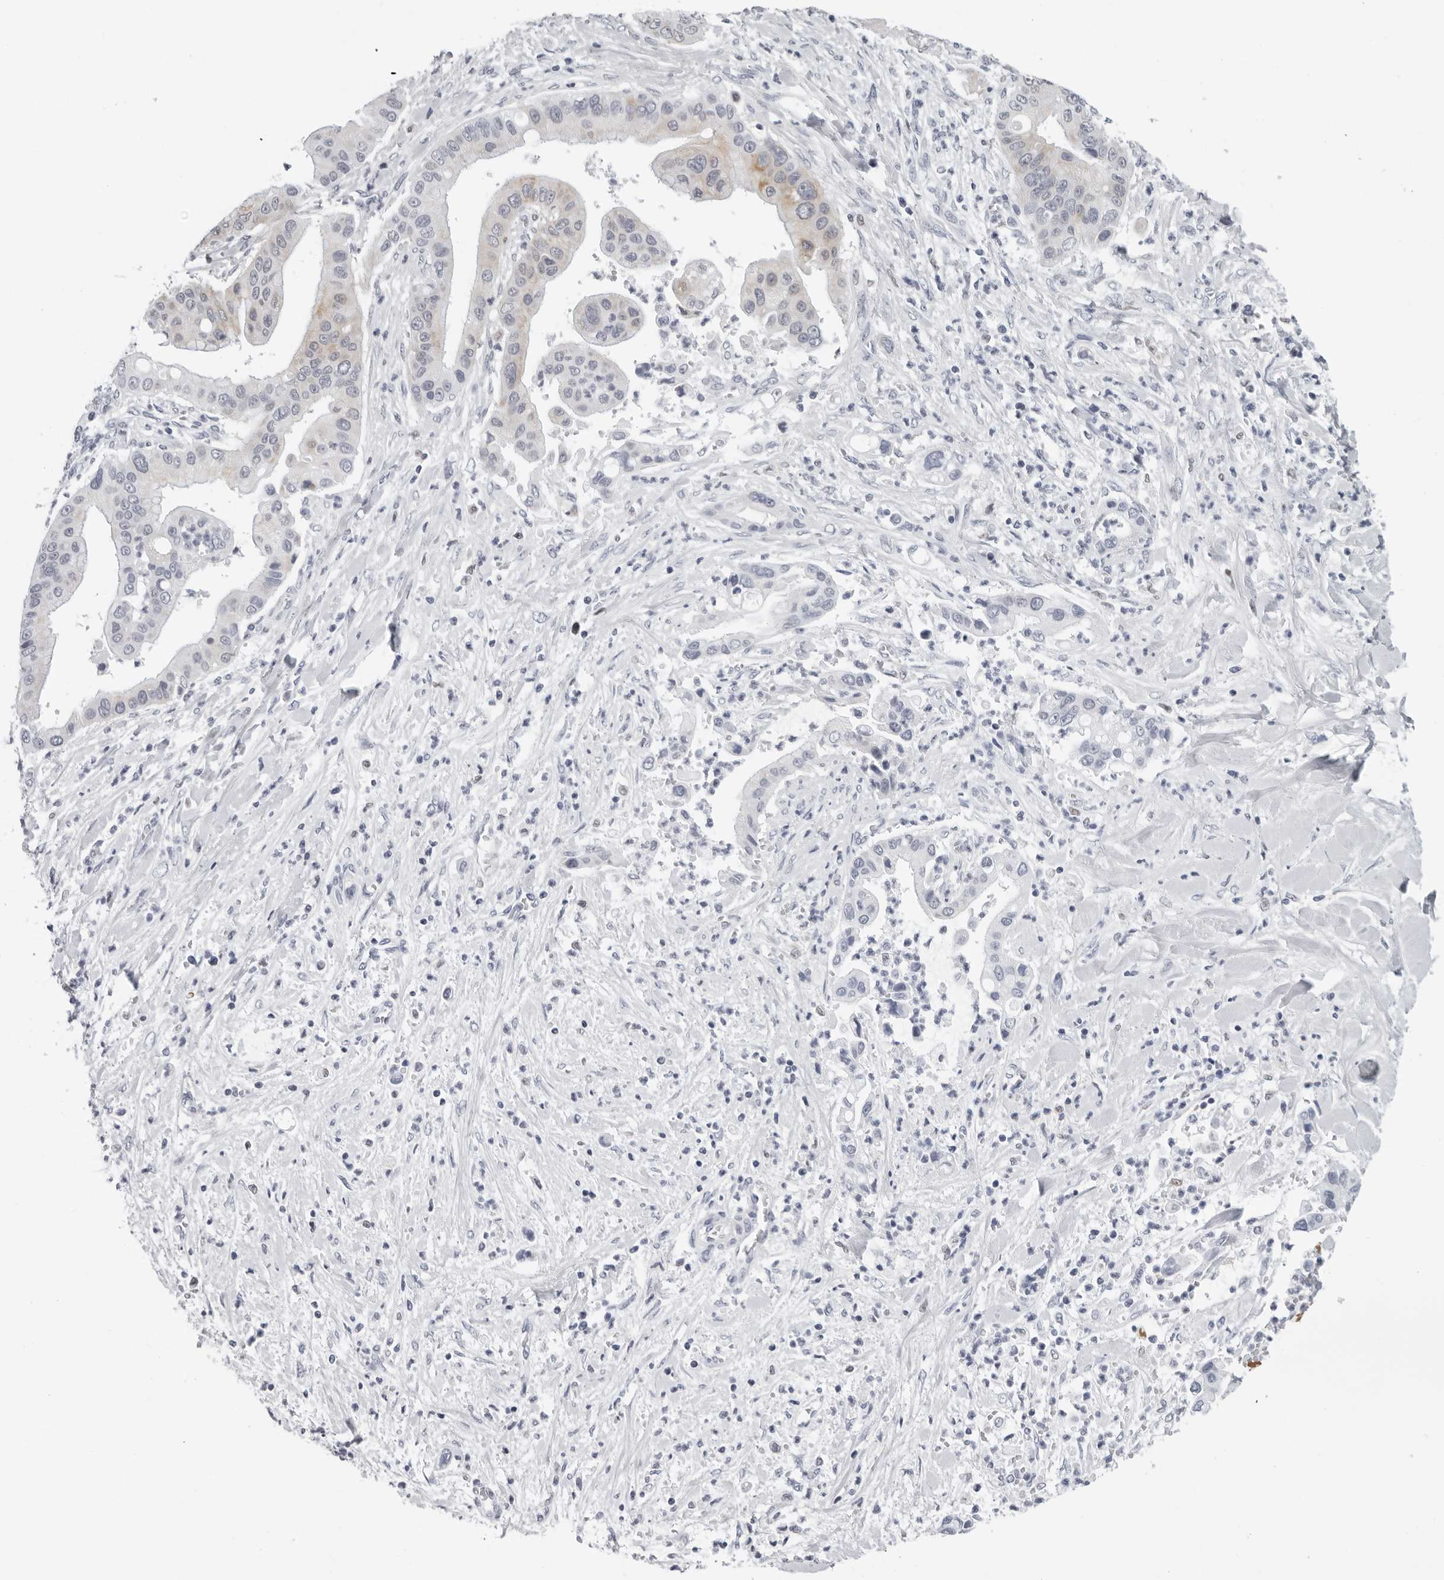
{"staining": {"intensity": "negative", "quantity": "none", "location": "none"}, "tissue": "liver cancer", "cell_type": "Tumor cells", "image_type": "cancer", "snomed": [{"axis": "morphology", "description": "Cholangiocarcinoma"}, {"axis": "topography", "description": "Liver"}], "caption": "Immunohistochemical staining of liver cancer displays no significant positivity in tumor cells.", "gene": "CPT2", "patient": {"sex": "female", "age": 54}}